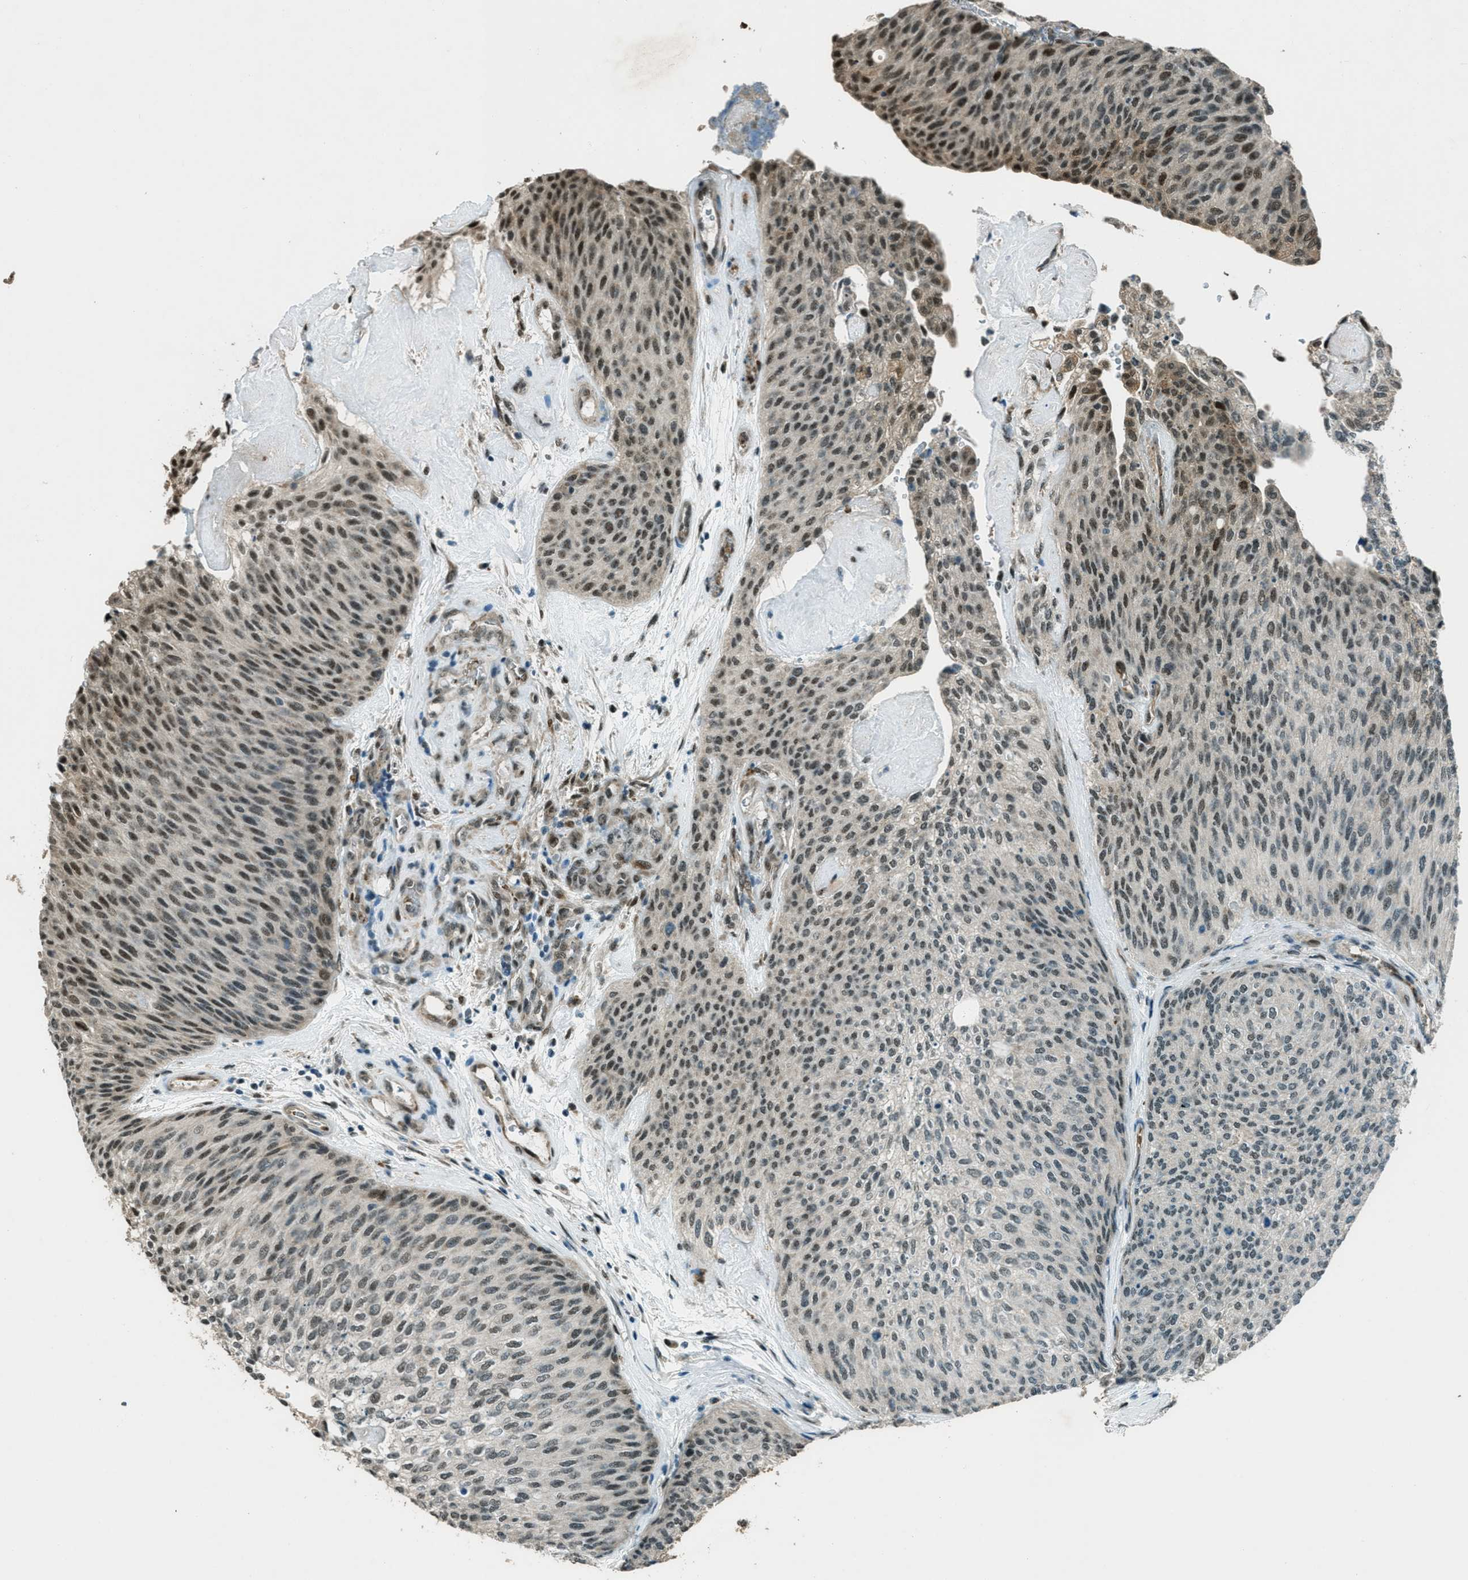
{"staining": {"intensity": "moderate", "quantity": "25%-75%", "location": "nuclear"}, "tissue": "urothelial cancer", "cell_type": "Tumor cells", "image_type": "cancer", "snomed": [{"axis": "morphology", "description": "Urothelial carcinoma, Low grade"}, {"axis": "topography", "description": "Urinary bladder"}], "caption": "Protein expression by immunohistochemistry demonstrates moderate nuclear staining in approximately 25%-75% of tumor cells in urothelial cancer.", "gene": "TARDBP", "patient": {"sex": "female", "age": 79}}